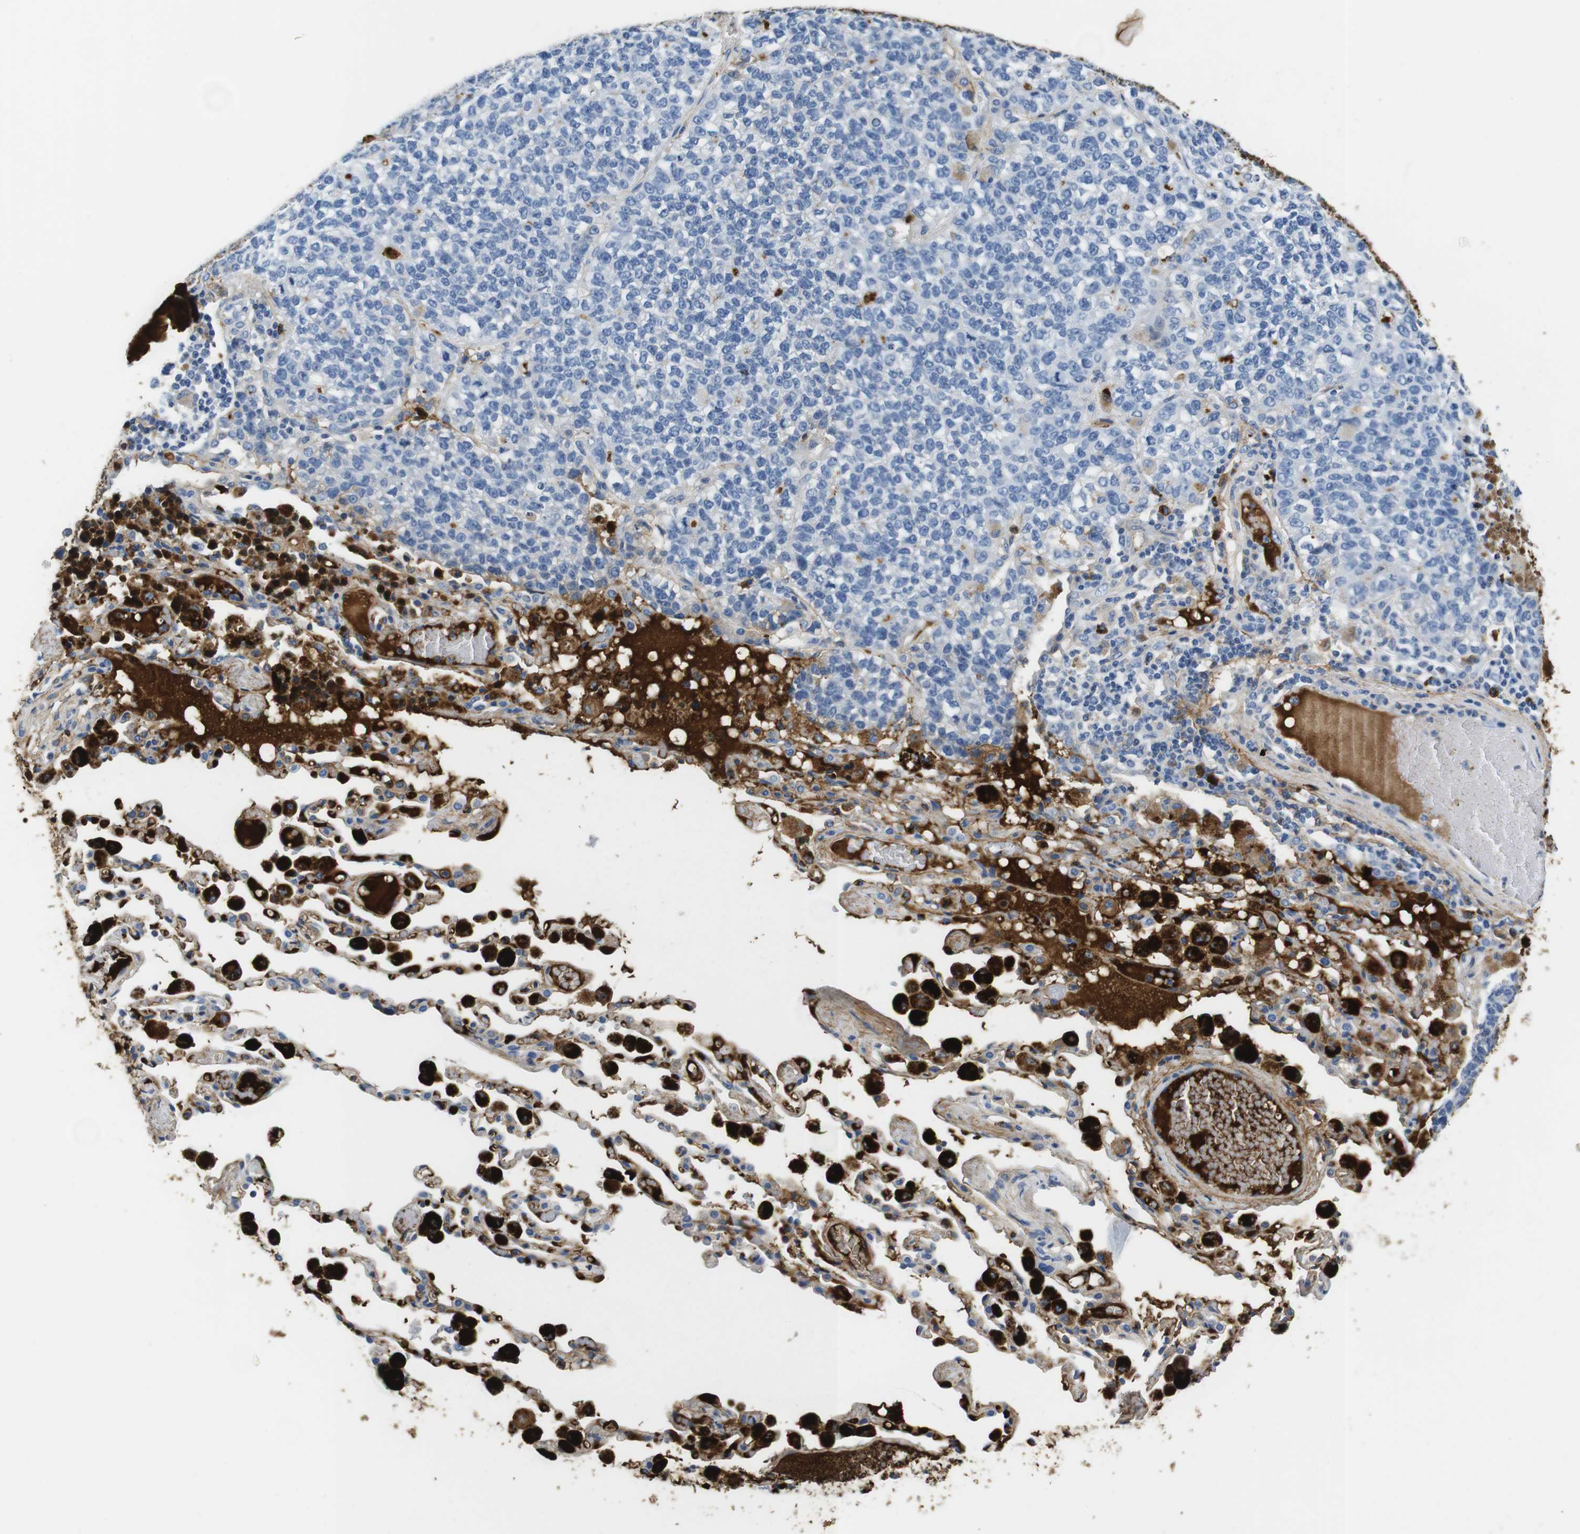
{"staining": {"intensity": "negative", "quantity": "none", "location": "none"}, "tissue": "lung cancer", "cell_type": "Tumor cells", "image_type": "cancer", "snomed": [{"axis": "morphology", "description": "Adenocarcinoma, NOS"}, {"axis": "topography", "description": "Lung"}], "caption": "There is no significant positivity in tumor cells of lung adenocarcinoma.", "gene": "IGKC", "patient": {"sex": "male", "age": 49}}